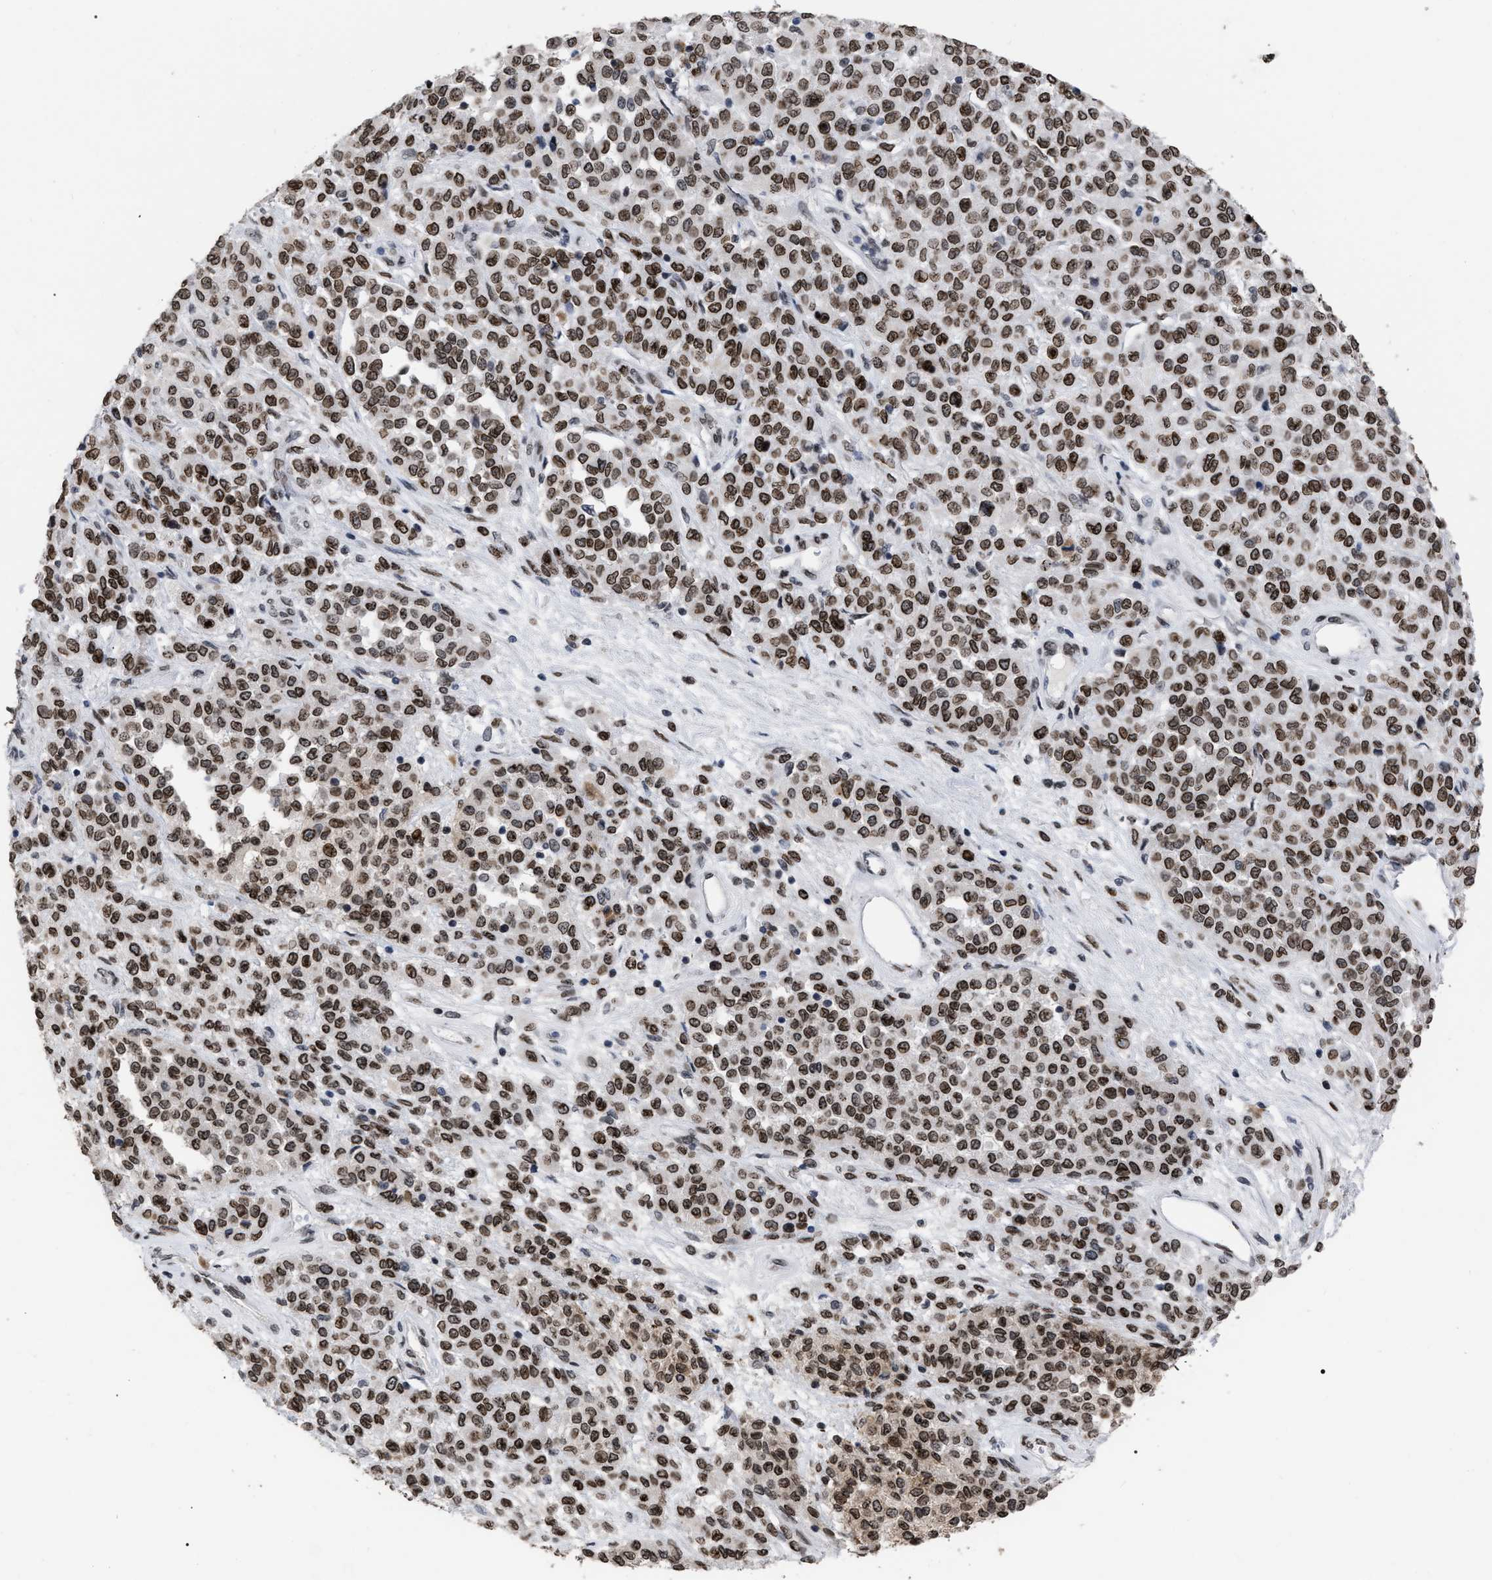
{"staining": {"intensity": "moderate", "quantity": ">75%", "location": "cytoplasmic/membranous,nuclear"}, "tissue": "melanoma", "cell_type": "Tumor cells", "image_type": "cancer", "snomed": [{"axis": "morphology", "description": "Malignant melanoma, Metastatic site"}, {"axis": "topography", "description": "Pancreas"}], "caption": "Immunohistochemical staining of malignant melanoma (metastatic site) shows medium levels of moderate cytoplasmic/membranous and nuclear protein staining in approximately >75% of tumor cells. Immunohistochemistry (ihc) stains the protein of interest in brown and the nuclei are stained blue.", "gene": "TPR", "patient": {"sex": "female", "age": 30}}